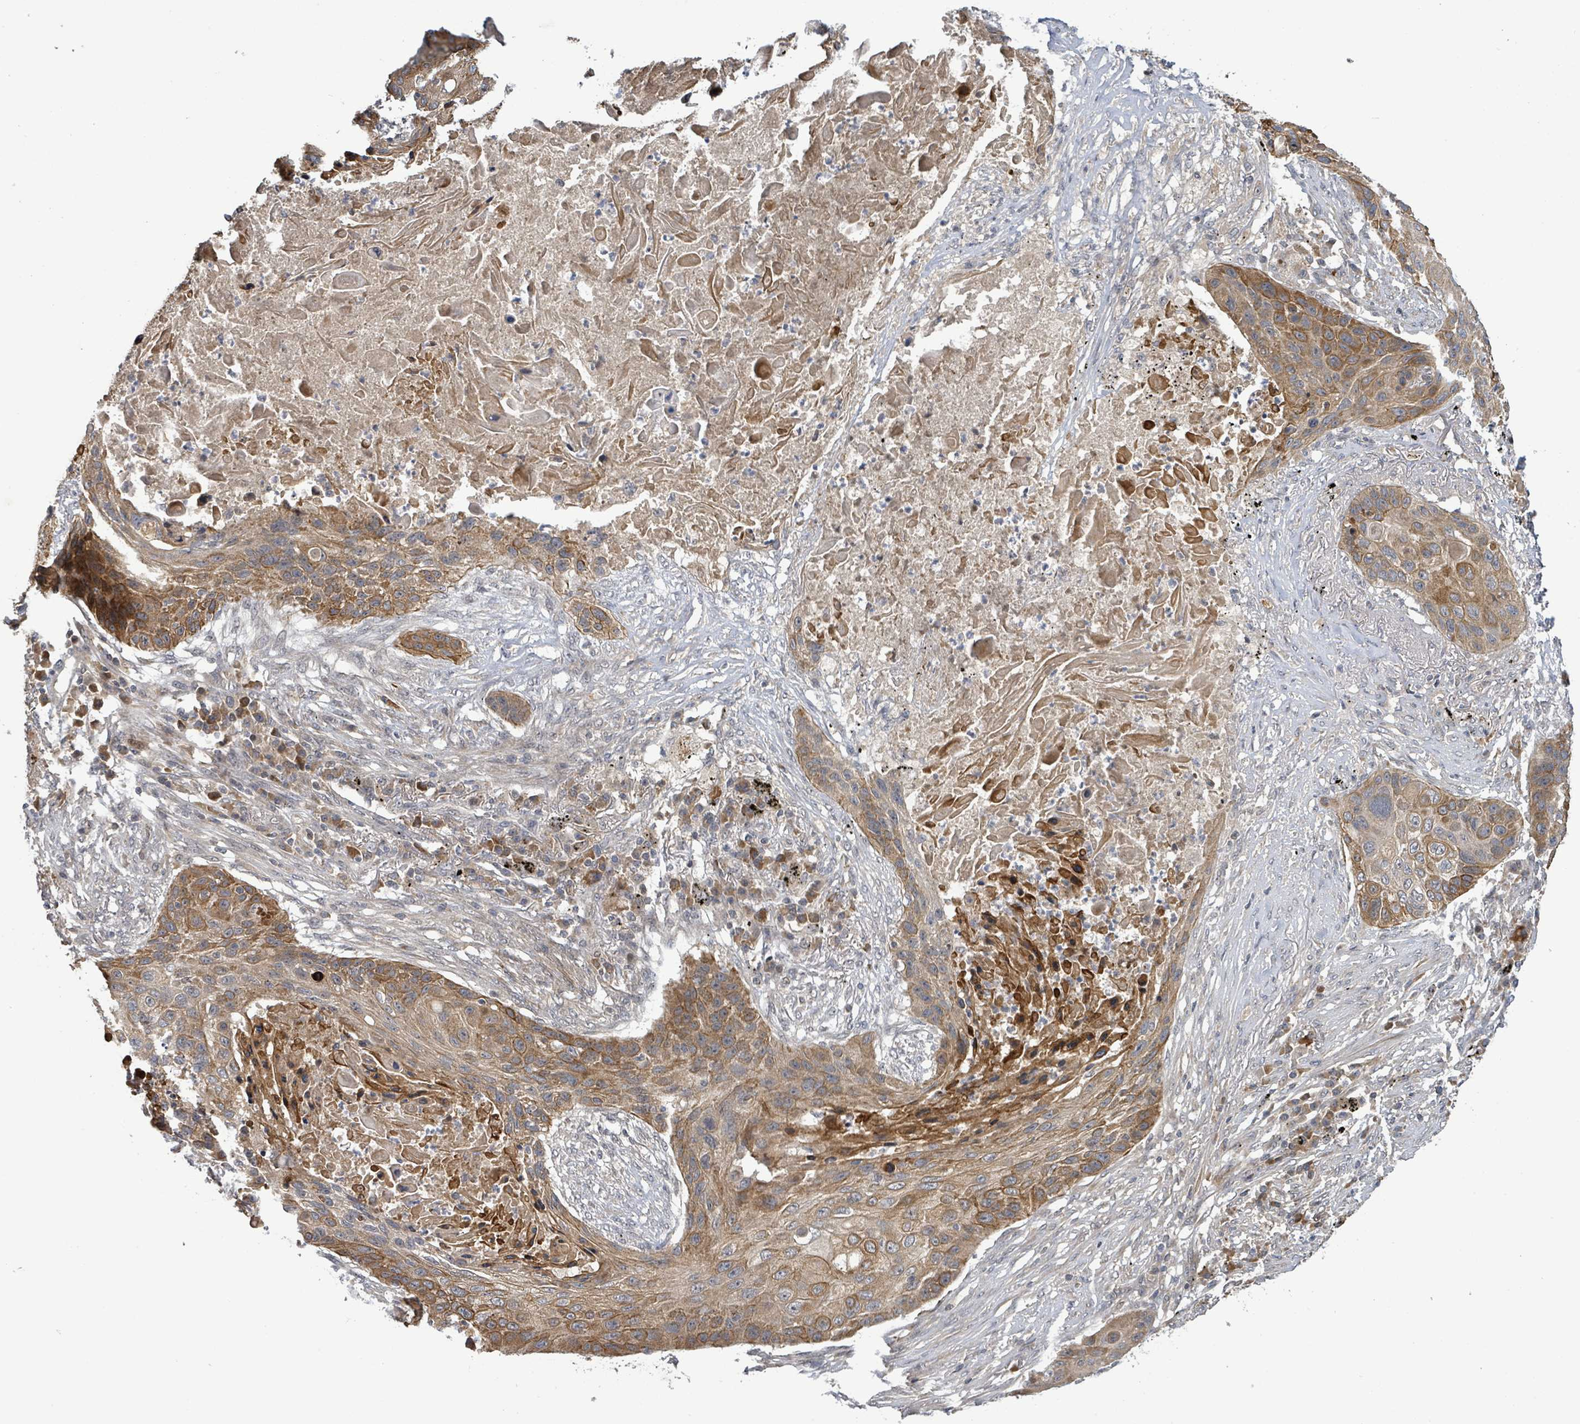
{"staining": {"intensity": "moderate", "quantity": ">75%", "location": "cytoplasmic/membranous"}, "tissue": "lung cancer", "cell_type": "Tumor cells", "image_type": "cancer", "snomed": [{"axis": "morphology", "description": "Squamous cell carcinoma, NOS"}, {"axis": "topography", "description": "Lung"}], "caption": "Protein staining of squamous cell carcinoma (lung) tissue displays moderate cytoplasmic/membranous expression in about >75% of tumor cells. (Stains: DAB in brown, nuclei in blue, Microscopy: brightfield microscopy at high magnification).", "gene": "ITGA11", "patient": {"sex": "female", "age": 63}}